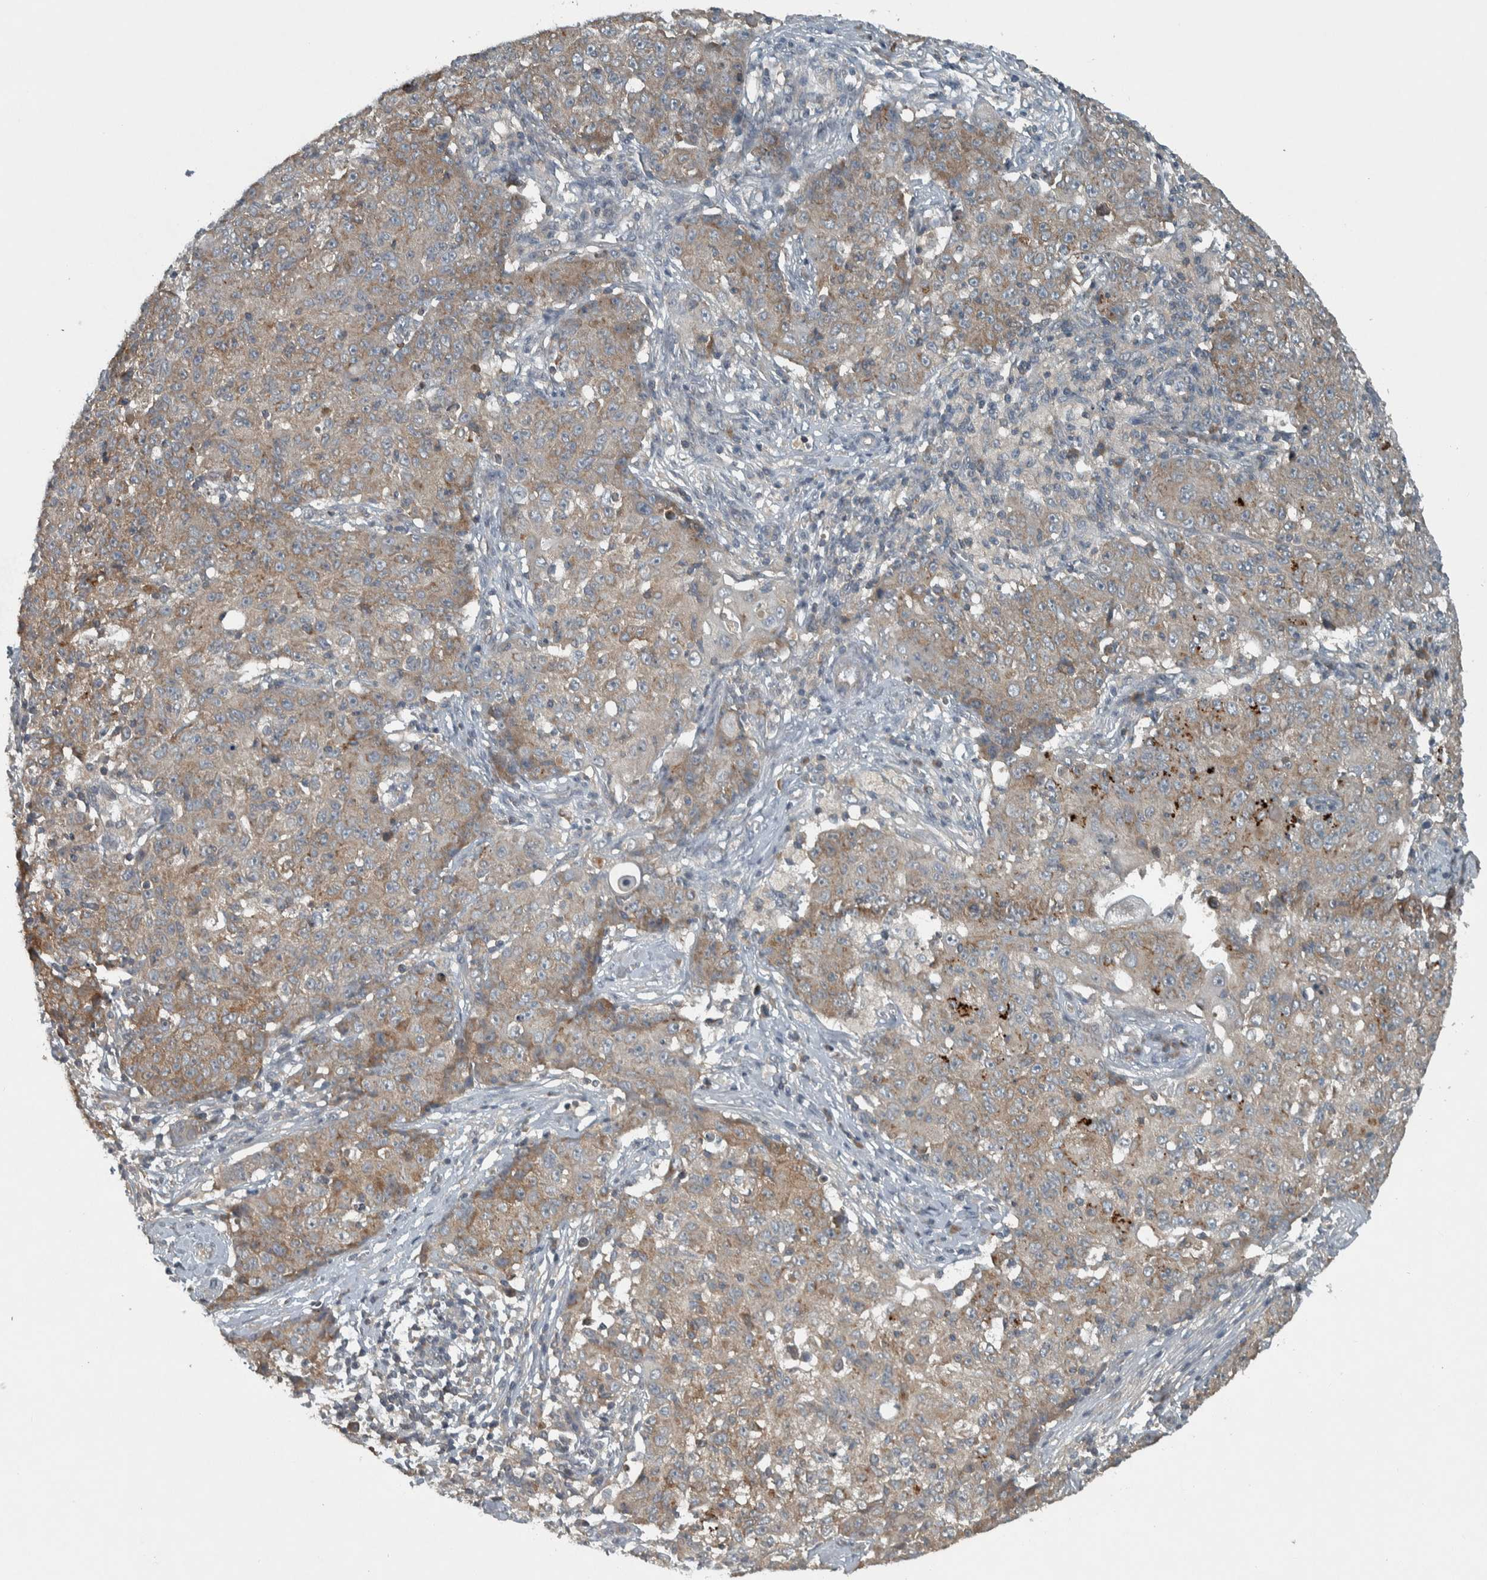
{"staining": {"intensity": "moderate", "quantity": "25%-75%", "location": "cytoplasmic/membranous"}, "tissue": "ovarian cancer", "cell_type": "Tumor cells", "image_type": "cancer", "snomed": [{"axis": "morphology", "description": "Carcinoma, endometroid"}, {"axis": "topography", "description": "Ovary"}], "caption": "A high-resolution image shows immunohistochemistry staining of ovarian endometroid carcinoma, which displays moderate cytoplasmic/membranous staining in about 25%-75% of tumor cells. The staining is performed using DAB brown chromogen to label protein expression. The nuclei are counter-stained blue using hematoxylin.", "gene": "CLCN2", "patient": {"sex": "female", "age": 42}}